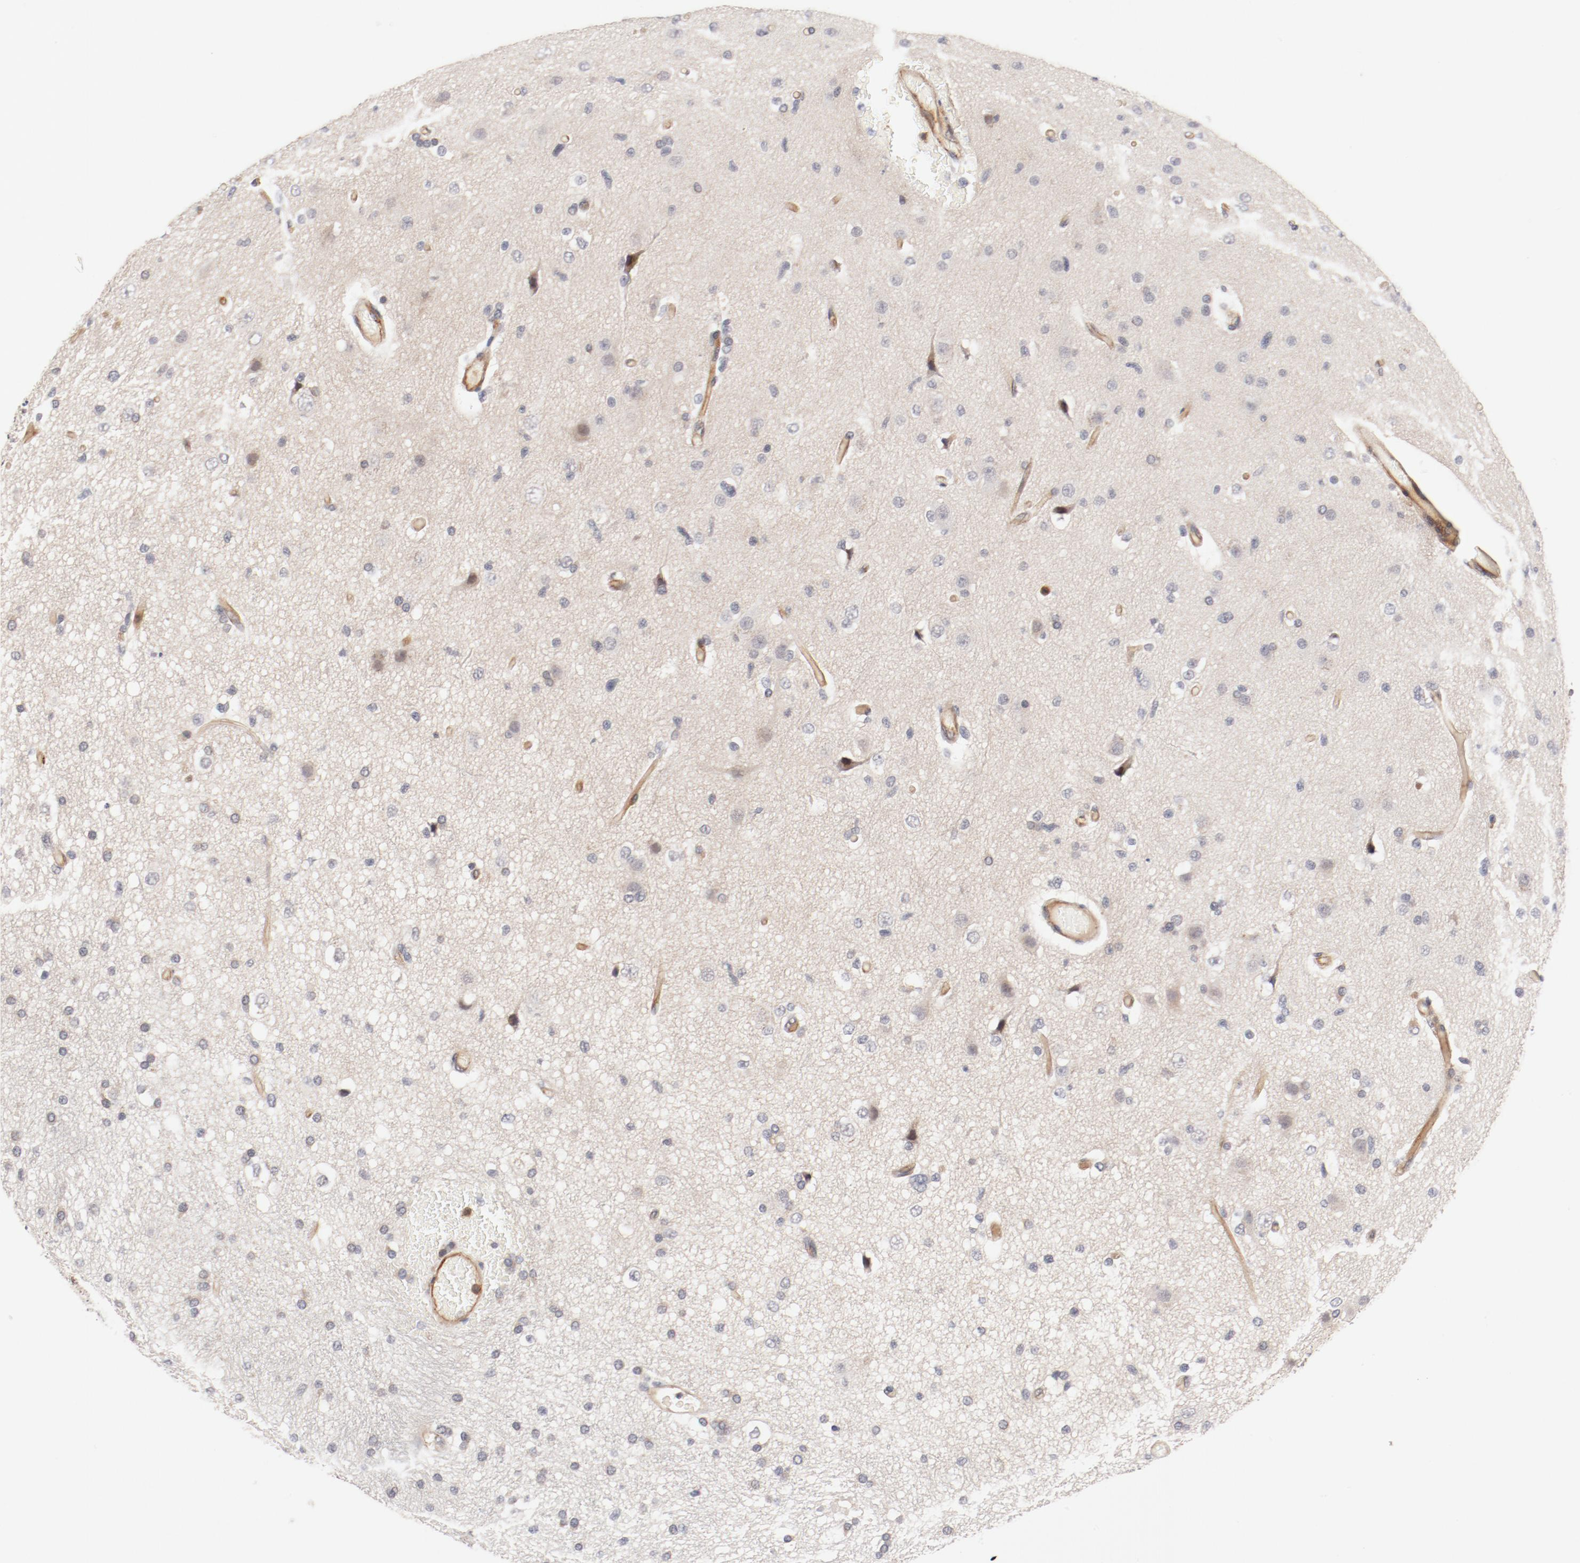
{"staining": {"intensity": "weak", "quantity": "<25%", "location": "cytoplasmic/membranous"}, "tissue": "glioma", "cell_type": "Tumor cells", "image_type": "cancer", "snomed": [{"axis": "morphology", "description": "Glioma, malignant, High grade"}, {"axis": "topography", "description": "Brain"}], "caption": "DAB immunohistochemical staining of human glioma demonstrates no significant positivity in tumor cells.", "gene": "ZNF267", "patient": {"sex": "male", "age": 33}}